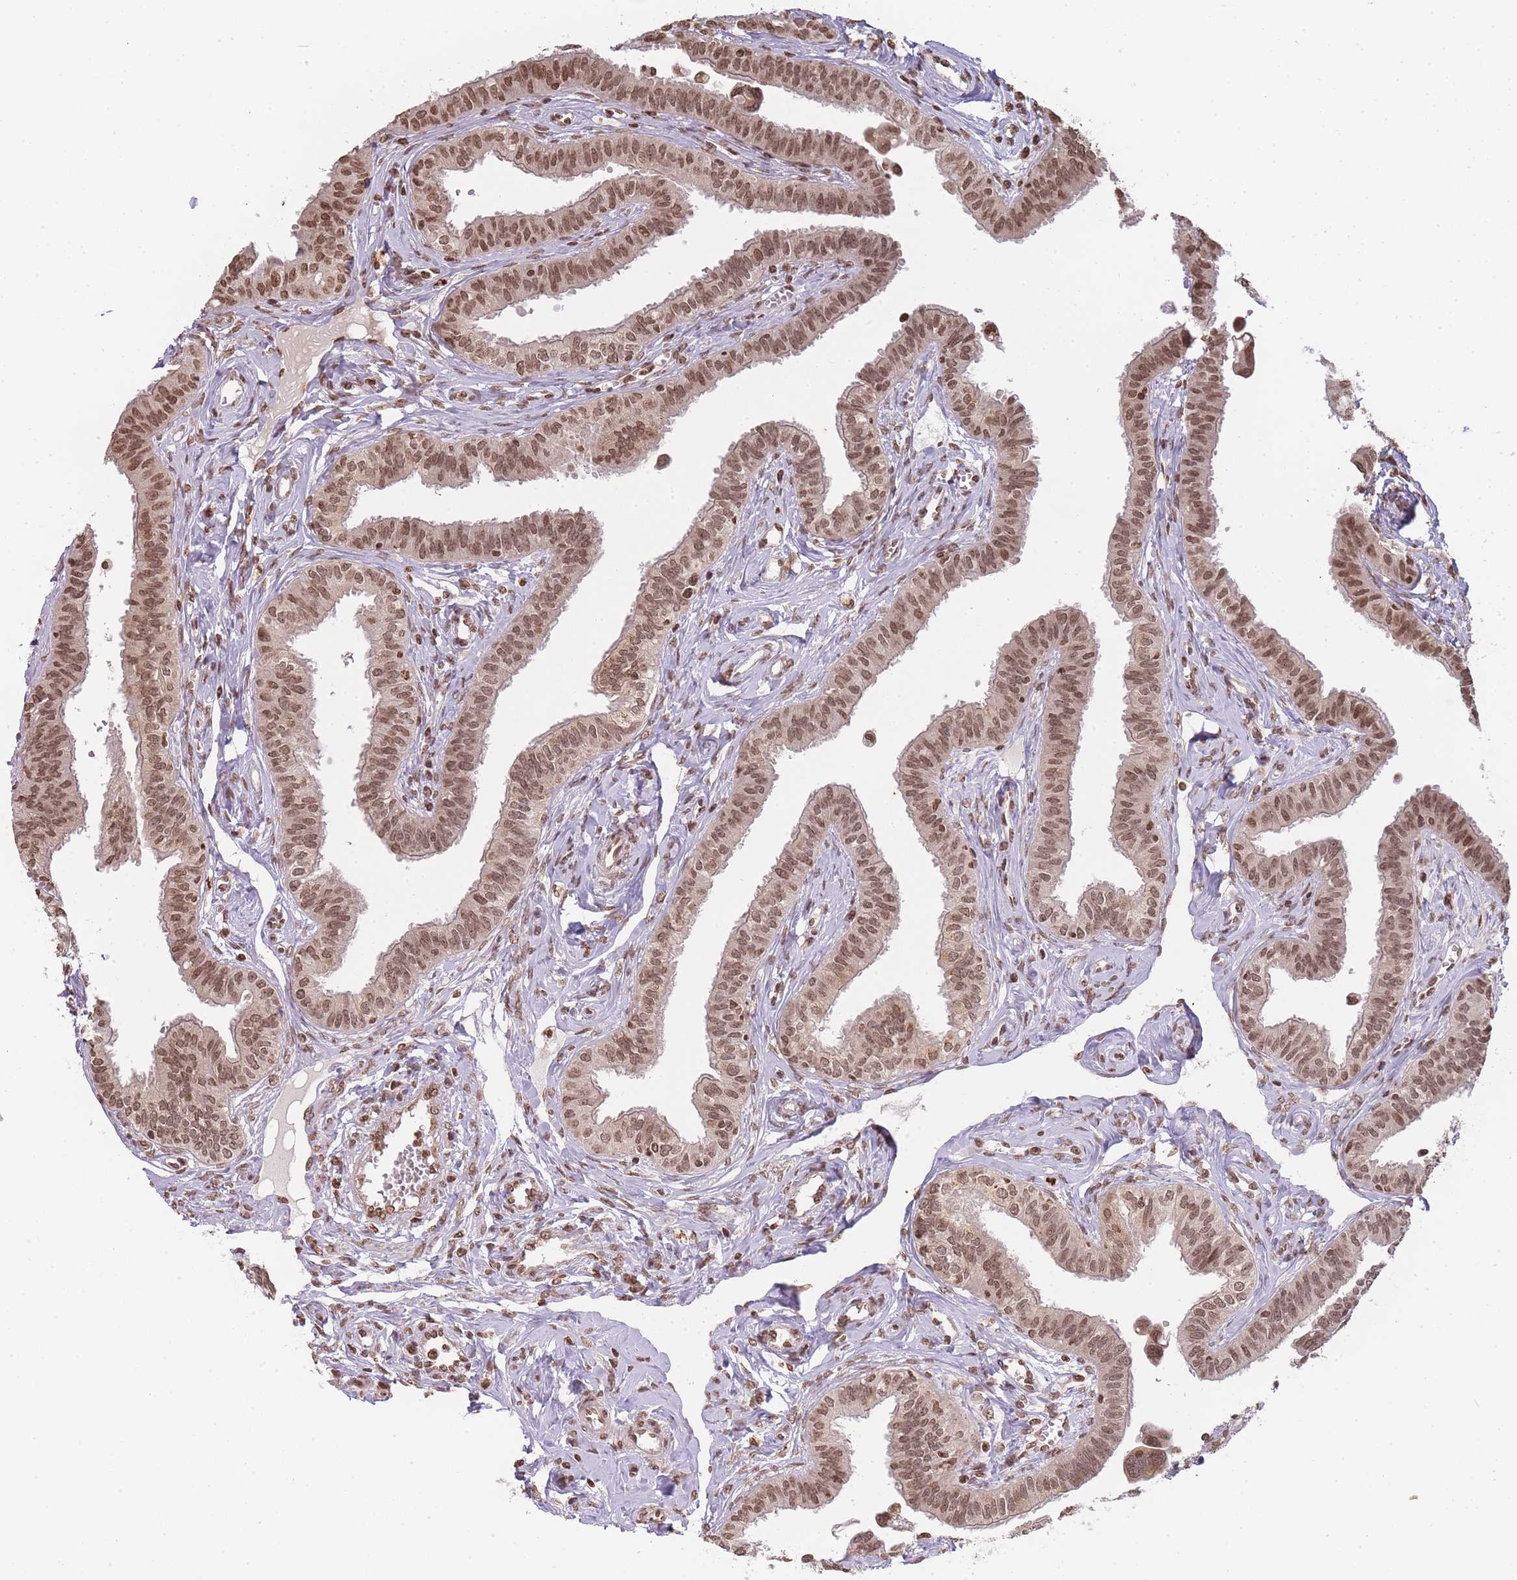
{"staining": {"intensity": "moderate", "quantity": ">75%", "location": "nuclear"}, "tissue": "fallopian tube", "cell_type": "Glandular cells", "image_type": "normal", "snomed": [{"axis": "morphology", "description": "Normal tissue, NOS"}, {"axis": "morphology", "description": "Carcinoma, NOS"}, {"axis": "topography", "description": "Fallopian tube"}, {"axis": "topography", "description": "Ovary"}], "caption": "The image shows immunohistochemical staining of normal fallopian tube. There is moderate nuclear positivity is present in about >75% of glandular cells.", "gene": "WWTR1", "patient": {"sex": "female", "age": 59}}